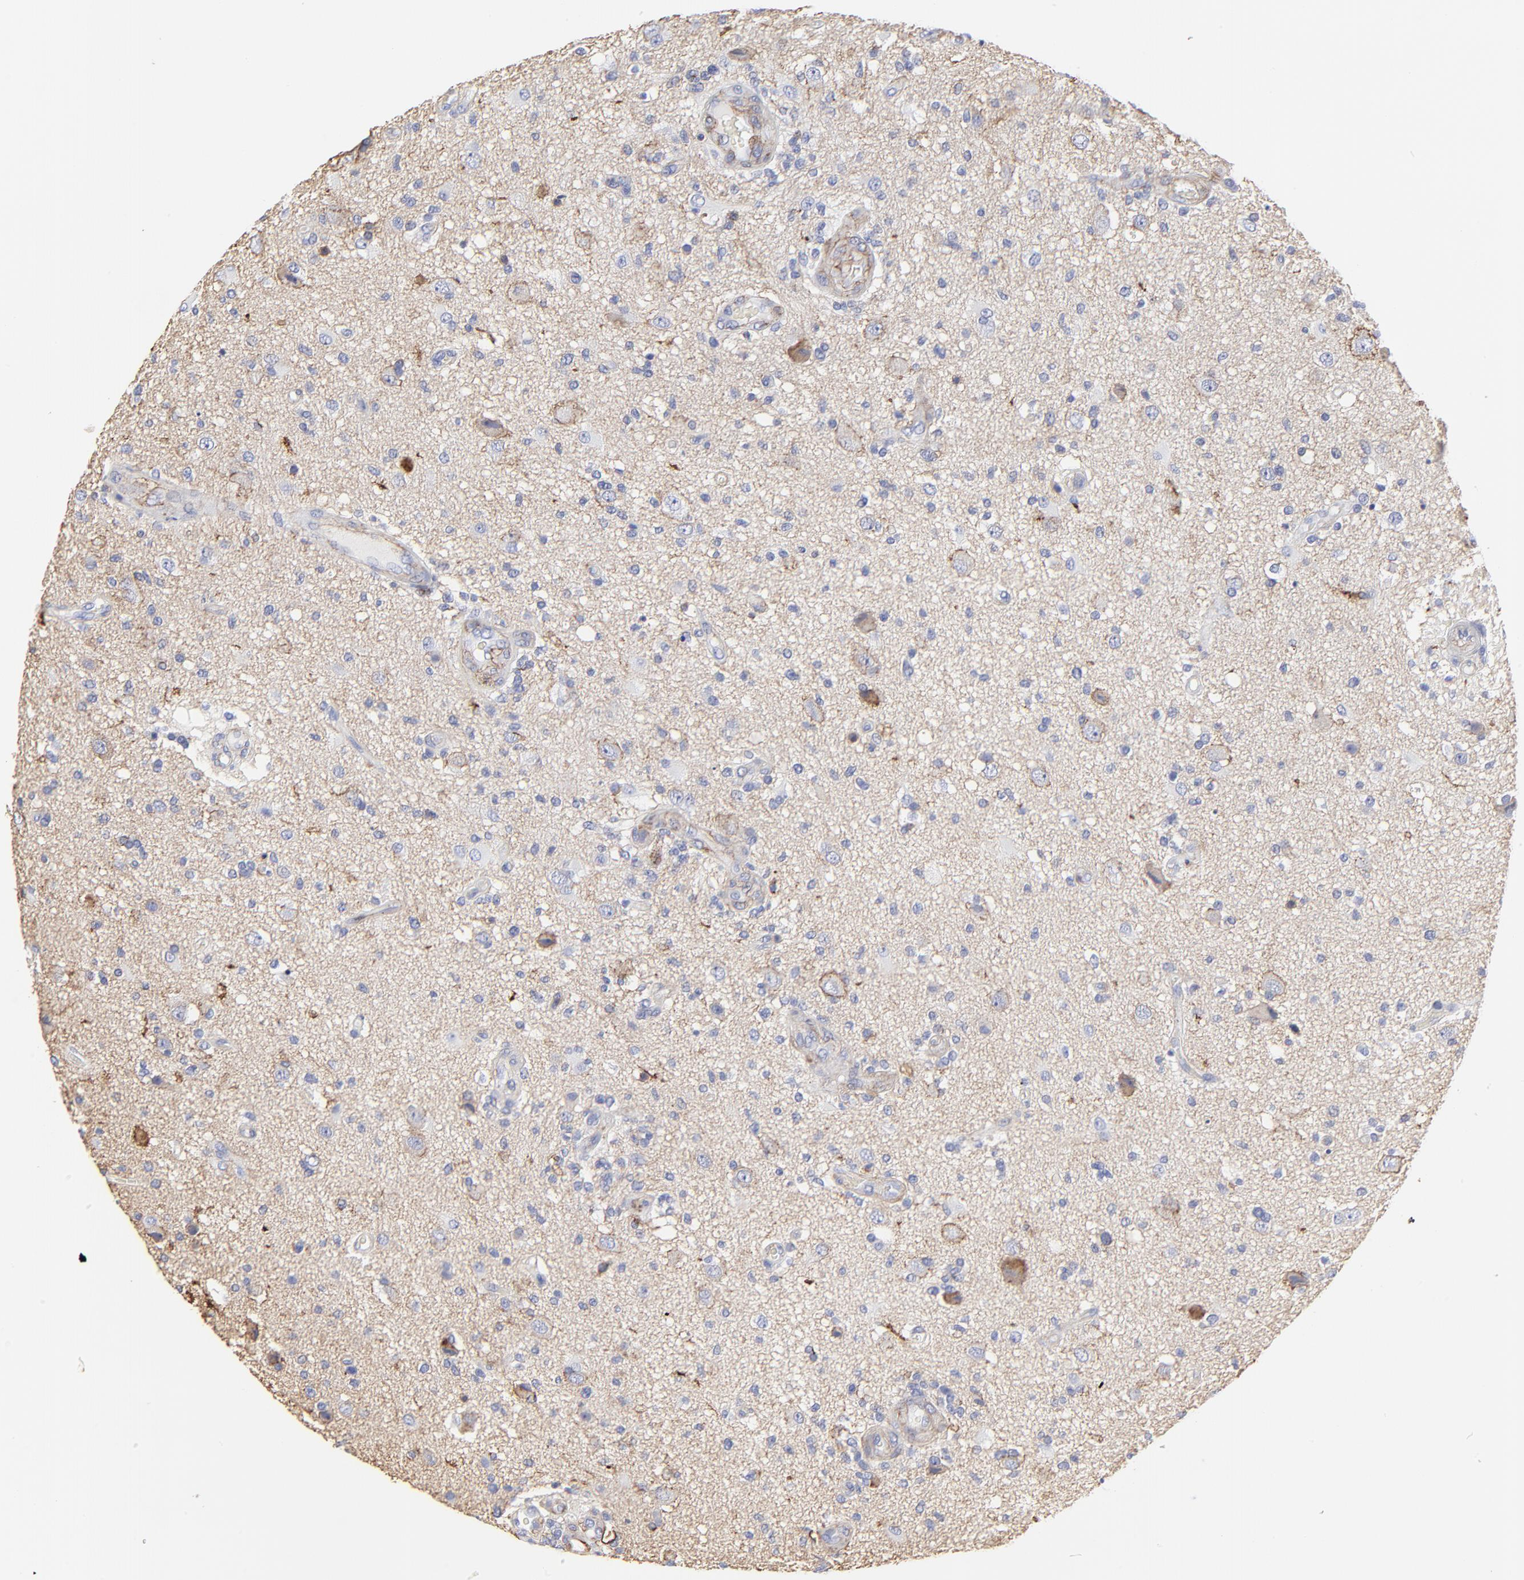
{"staining": {"intensity": "moderate", "quantity": "<25%", "location": "cytoplasmic/membranous"}, "tissue": "glioma", "cell_type": "Tumor cells", "image_type": "cancer", "snomed": [{"axis": "morphology", "description": "Normal tissue, NOS"}, {"axis": "morphology", "description": "Glioma, malignant, High grade"}, {"axis": "topography", "description": "Cerebral cortex"}], "caption": "This is a photomicrograph of immunohistochemistry staining of glioma, which shows moderate positivity in the cytoplasmic/membranous of tumor cells.", "gene": "ANXA6", "patient": {"sex": "male", "age": 75}}